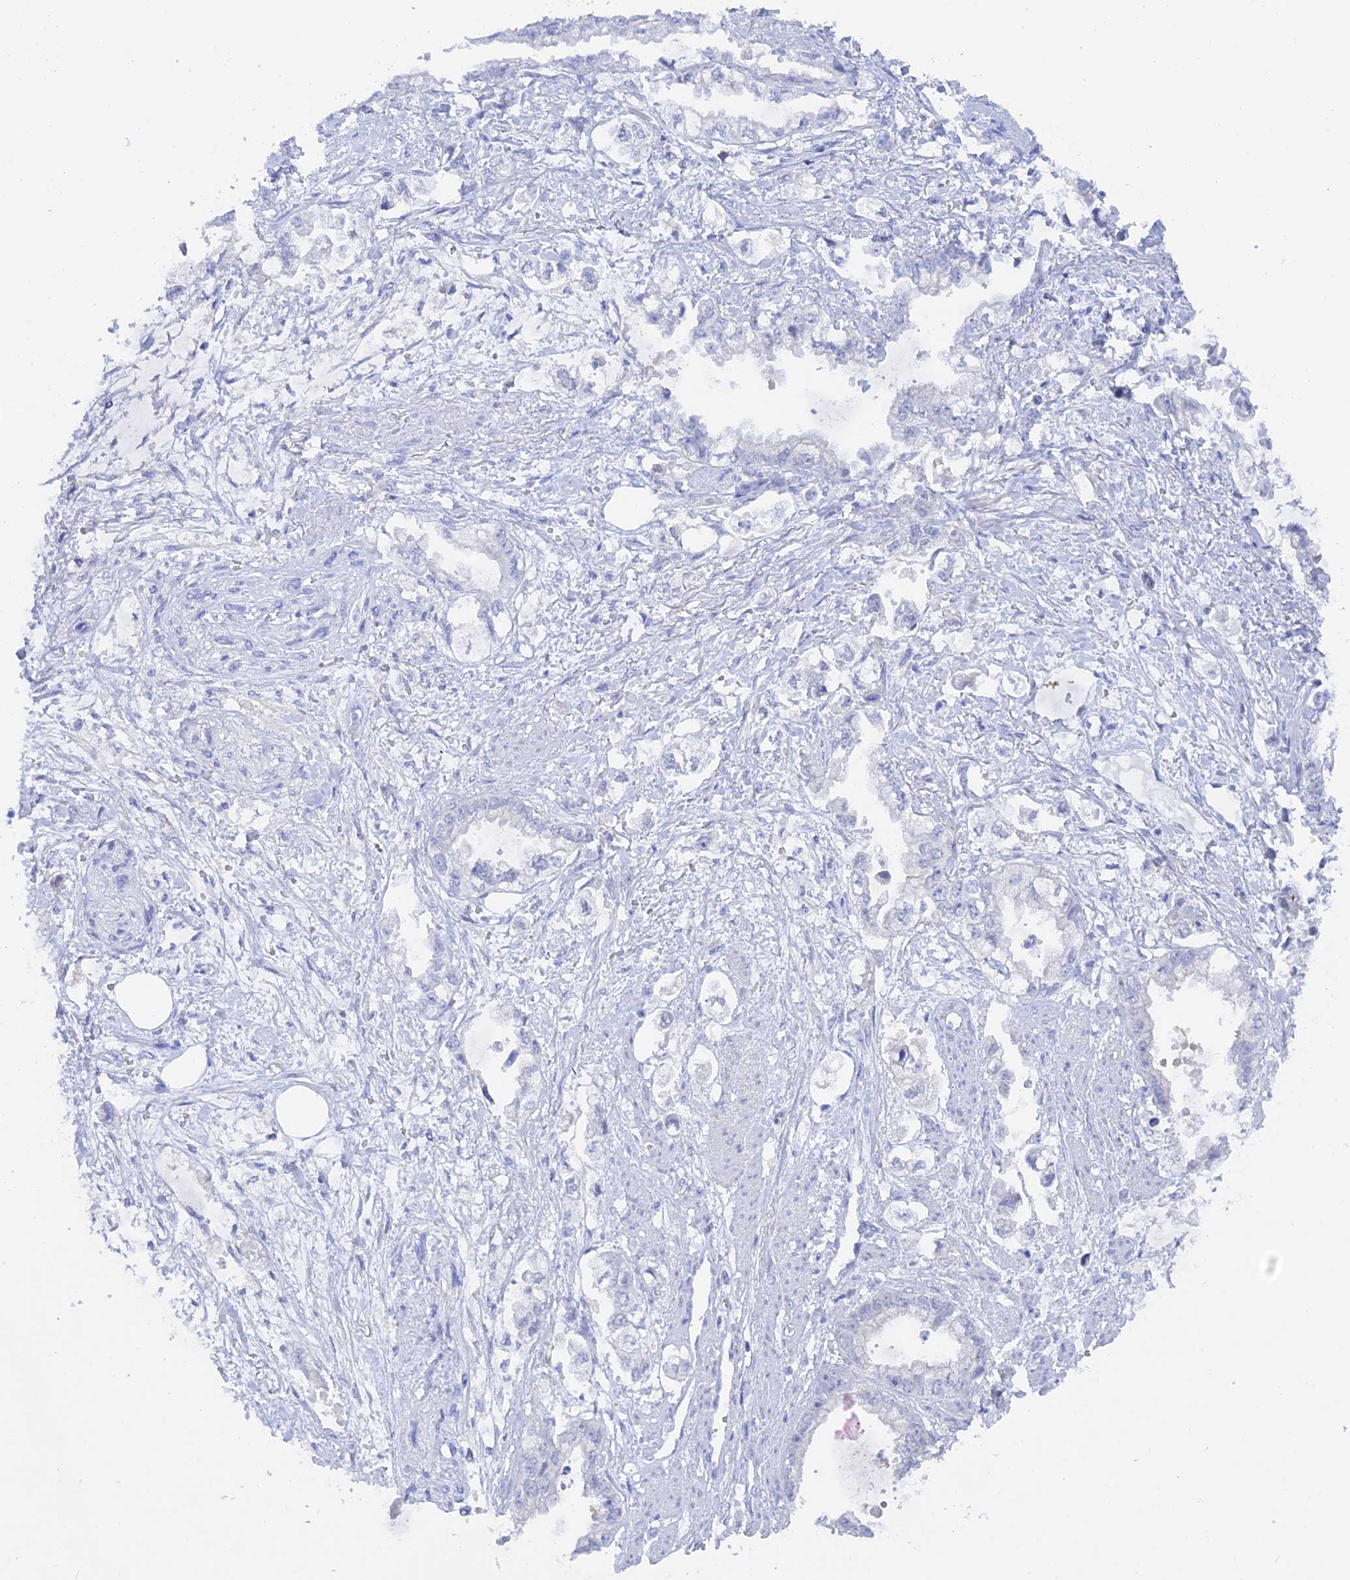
{"staining": {"intensity": "negative", "quantity": "none", "location": "none"}, "tissue": "stomach cancer", "cell_type": "Tumor cells", "image_type": "cancer", "snomed": [{"axis": "morphology", "description": "Adenocarcinoma, NOS"}, {"axis": "topography", "description": "Stomach"}], "caption": "Immunohistochemistry (IHC) photomicrograph of adenocarcinoma (stomach) stained for a protein (brown), which demonstrates no positivity in tumor cells.", "gene": "DACT3", "patient": {"sex": "male", "age": 62}}